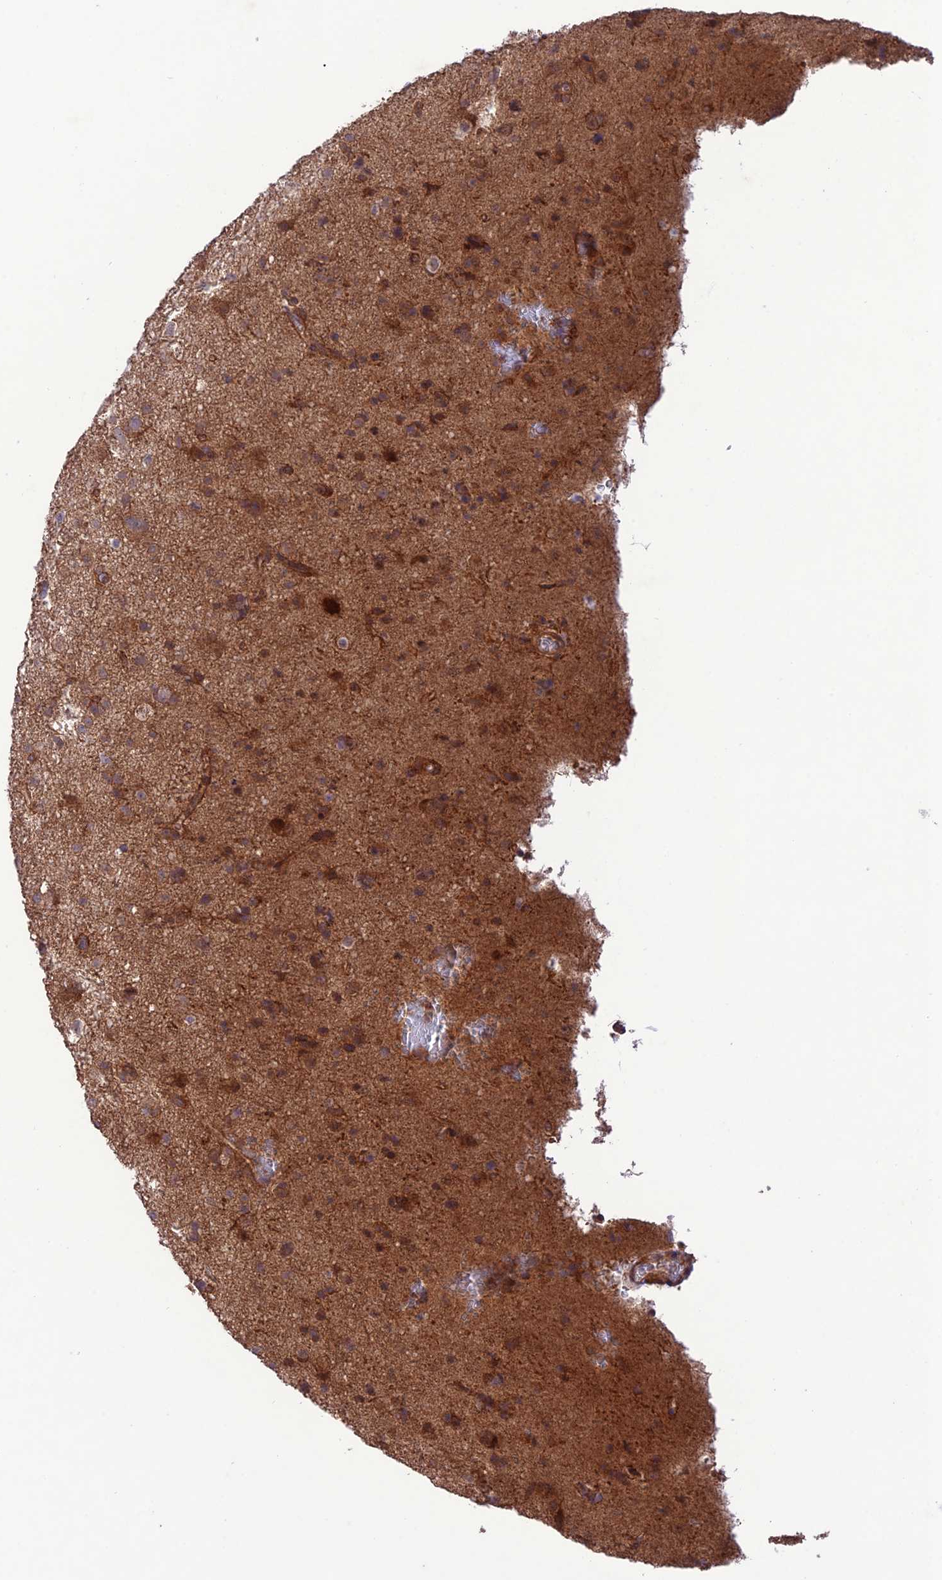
{"staining": {"intensity": "moderate", "quantity": "<25%", "location": "cytoplasmic/membranous"}, "tissue": "glioma", "cell_type": "Tumor cells", "image_type": "cancer", "snomed": [{"axis": "morphology", "description": "Glioma, malignant, Low grade"}, {"axis": "topography", "description": "Brain"}], "caption": "The micrograph displays staining of malignant low-grade glioma, revealing moderate cytoplasmic/membranous protein positivity (brown color) within tumor cells.", "gene": "FCHSD1", "patient": {"sex": "male", "age": 65}}